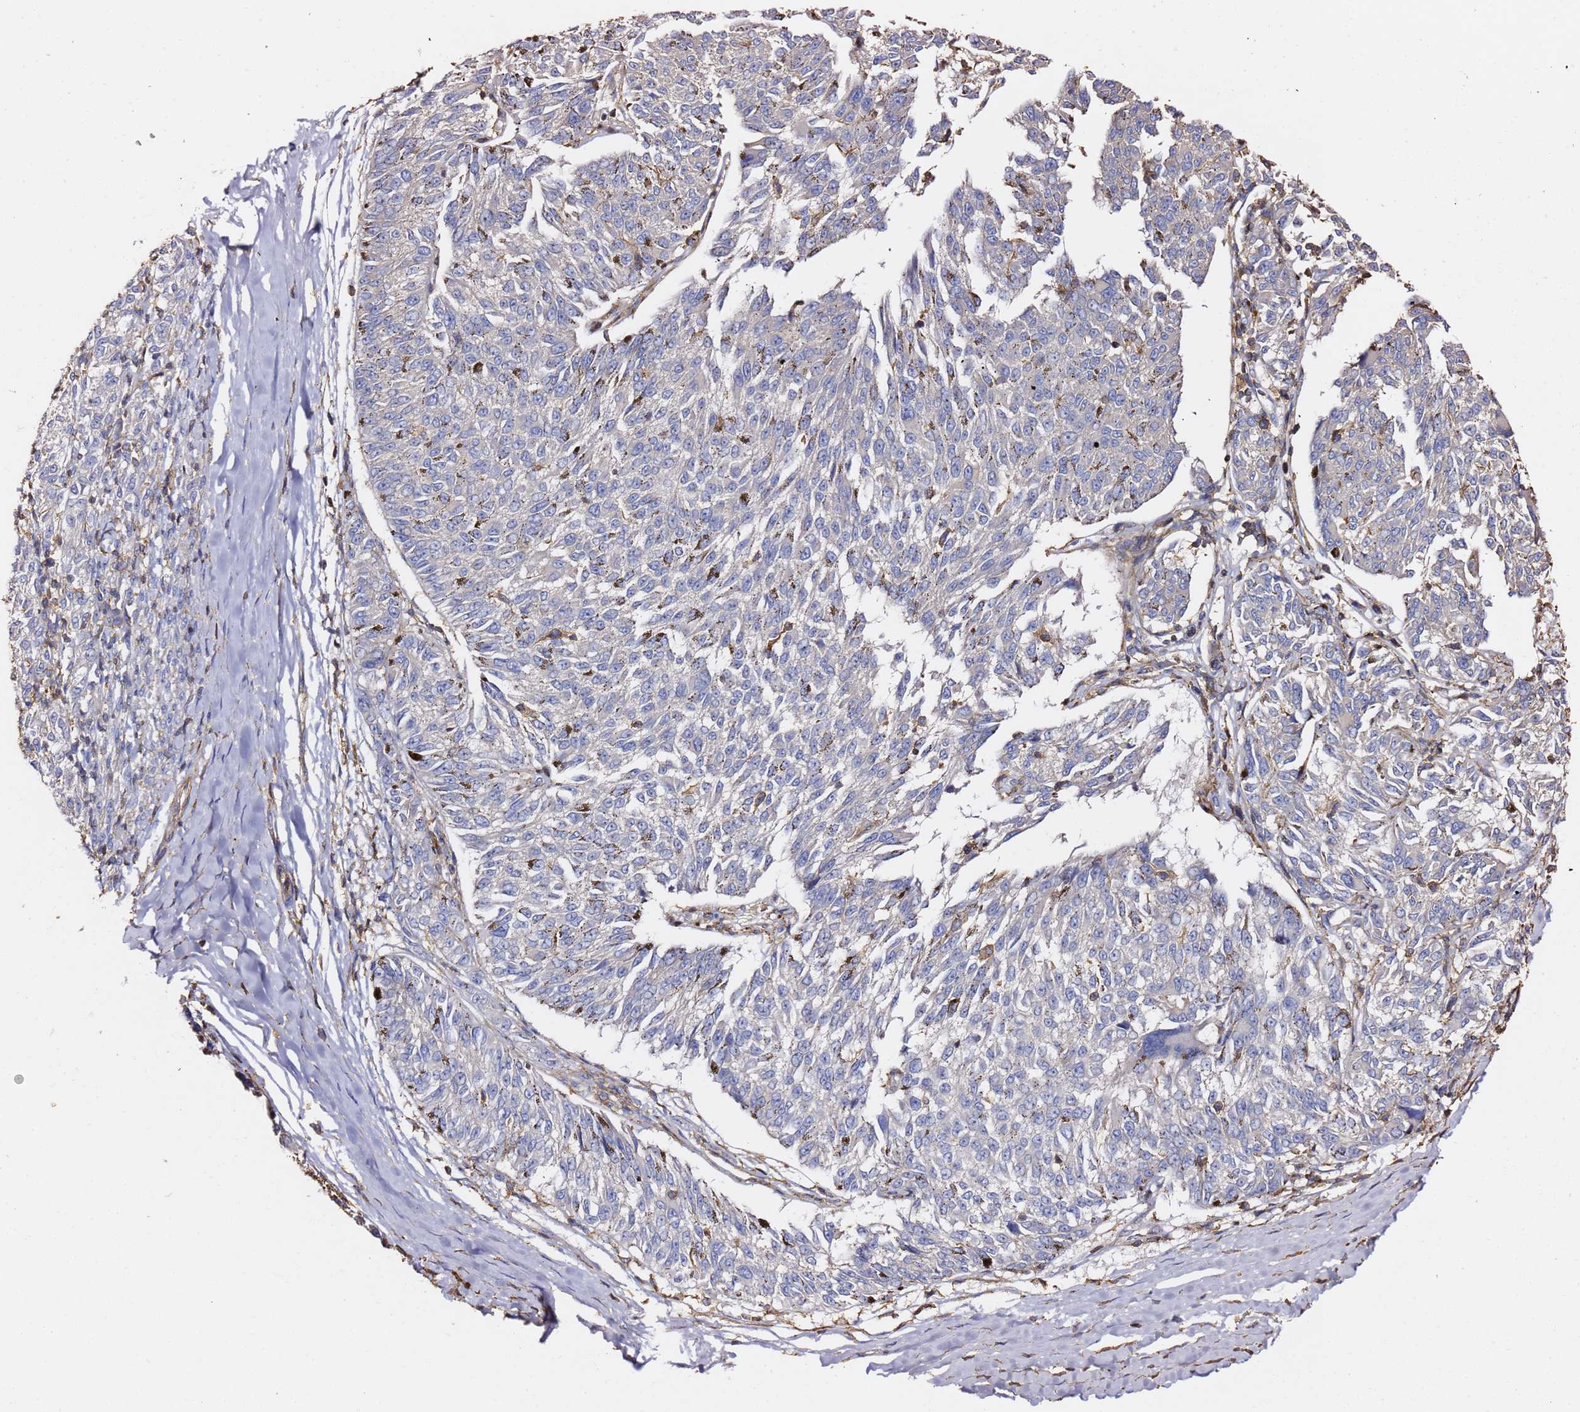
{"staining": {"intensity": "negative", "quantity": "none", "location": "none"}, "tissue": "melanoma", "cell_type": "Tumor cells", "image_type": "cancer", "snomed": [{"axis": "morphology", "description": "Malignant melanoma, NOS"}, {"axis": "topography", "description": "Skin"}], "caption": "Immunohistochemistry (IHC) micrograph of malignant melanoma stained for a protein (brown), which demonstrates no positivity in tumor cells. Brightfield microscopy of immunohistochemistry (IHC) stained with DAB (3,3'-diaminobenzidine) (brown) and hematoxylin (blue), captured at high magnification.", "gene": "ZFP36L2", "patient": {"sex": "female", "age": 72}}